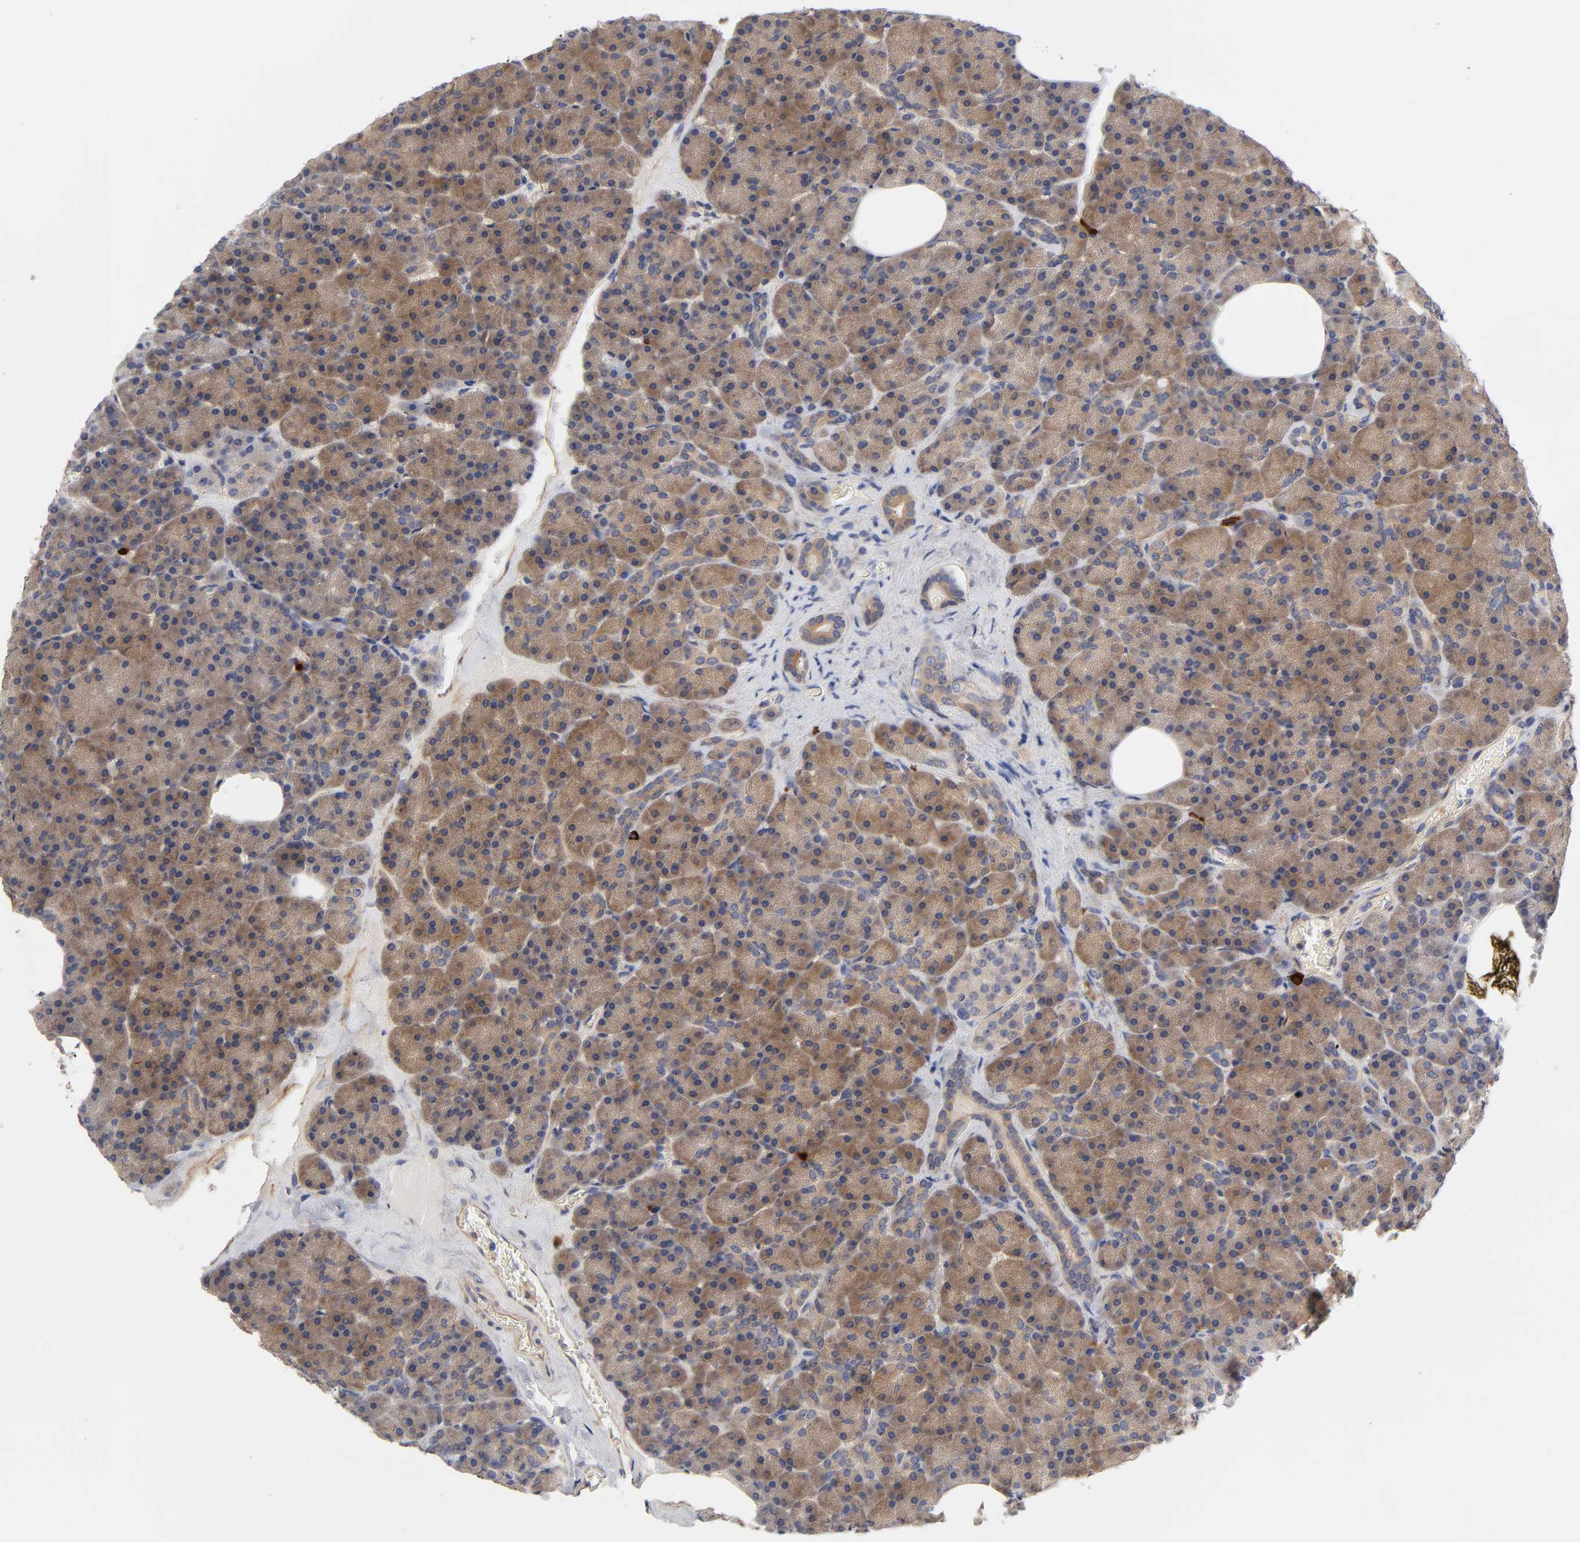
{"staining": {"intensity": "moderate", "quantity": ">75%", "location": "cytoplasmic/membranous"}, "tissue": "pancreas", "cell_type": "Exocrine glandular cells", "image_type": "normal", "snomed": [{"axis": "morphology", "description": "Normal tissue, NOS"}, {"axis": "topography", "description": "Pancreas"}], "caption": "Protein positivity by IHC displays moderate cytoplasmic/membranous positivity in about >75% of exocrine glandular cells in benign pancreas.", "gene": "RAB13", "patient": {"sex": "female", "age": 35}}